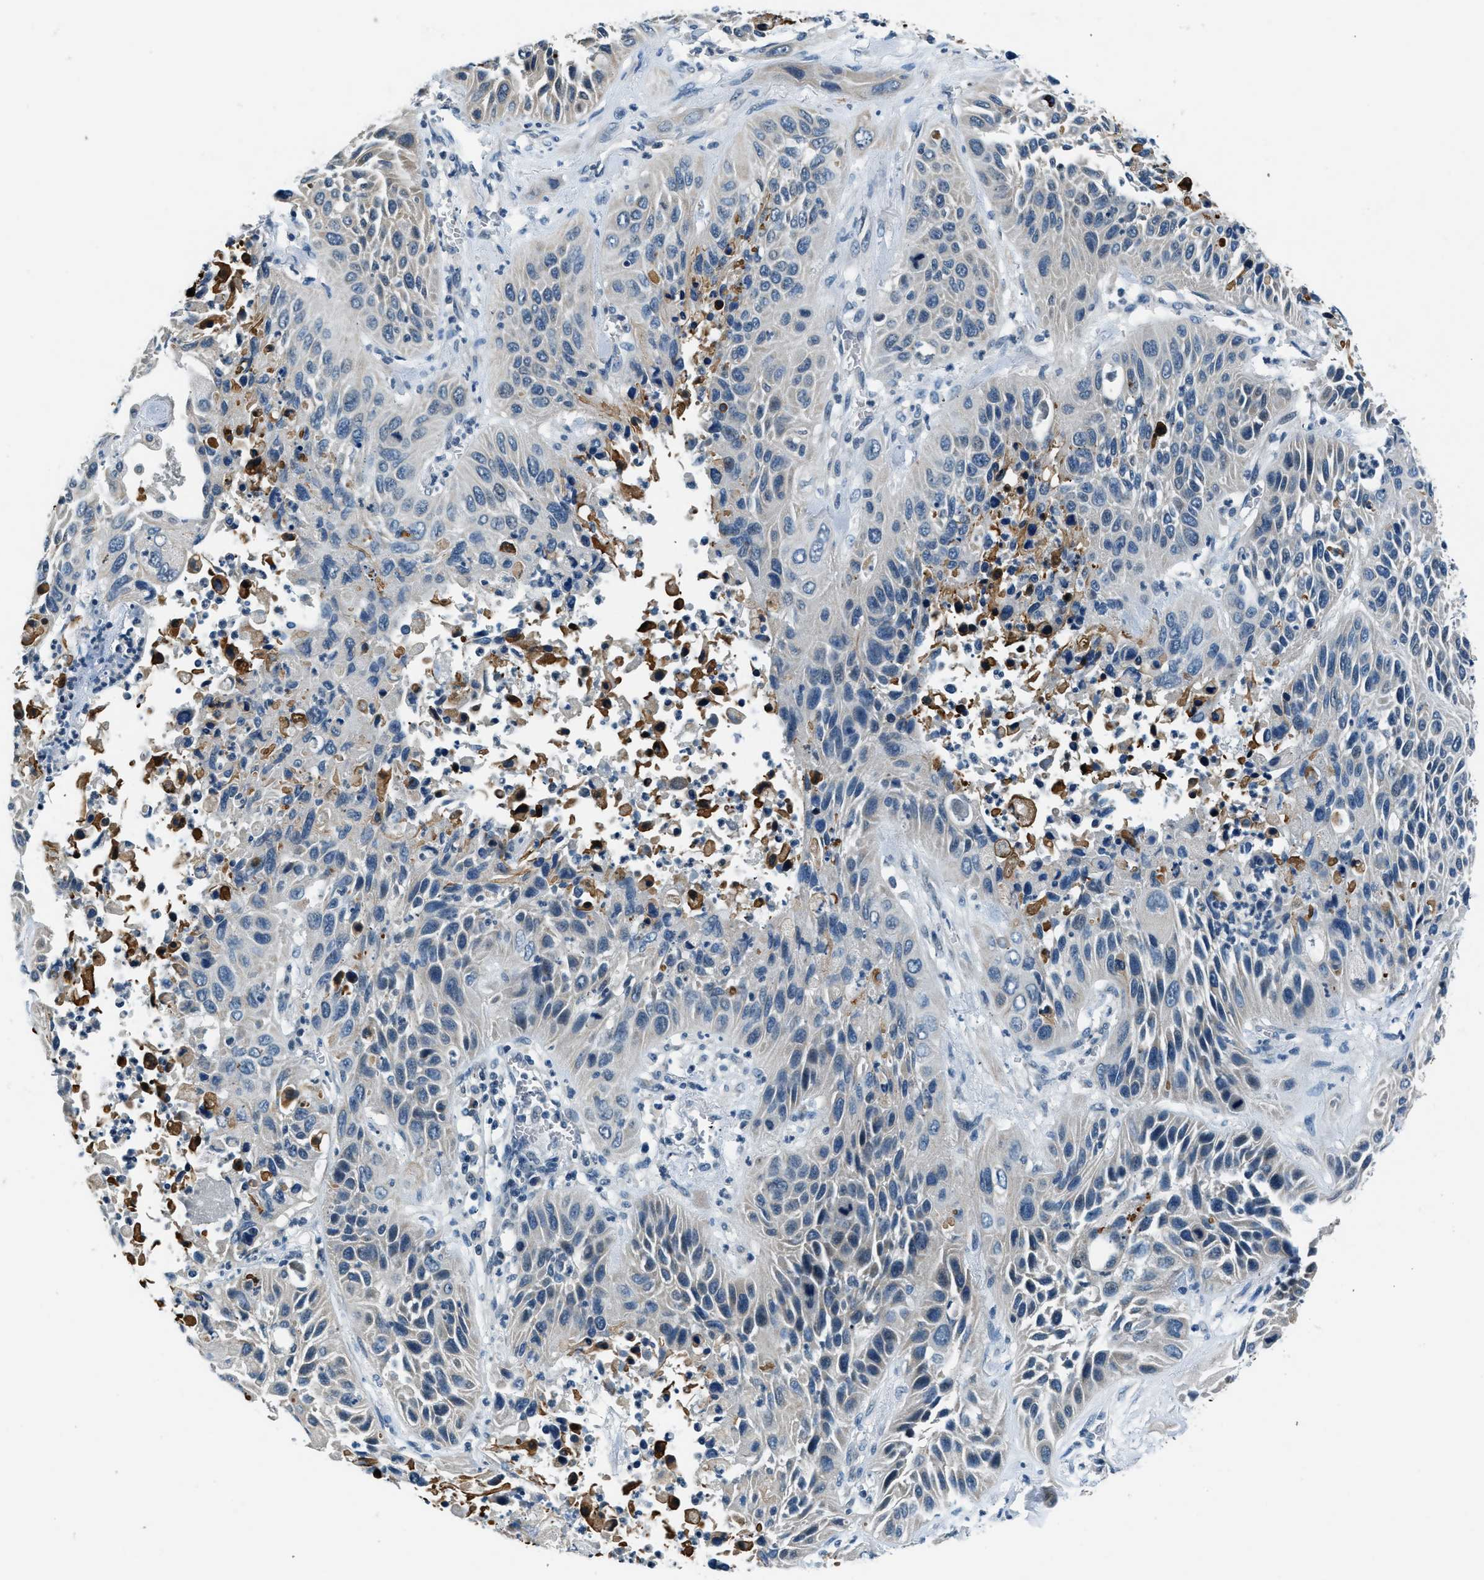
{"staining": {"intensity": "weak", "quantity": "<25%", "location": "cytoplasmic/membranous"}, "tissue": "lung cancer", "cell_type": "Tumor cells", "image_type": "cancer", "snomed": [{"axis": "morphology", "description": "Squamous cell carcinoma, NOS"}, {"axis": "topography", "description": "Lung"}], "caption": "Immunohistochemical staining of human lung cancer (squamous cell carcinoma) shows no significant positivity in tumor cells.", "gene": "NME8", "patient": {"sex": "female", "age": 76}}